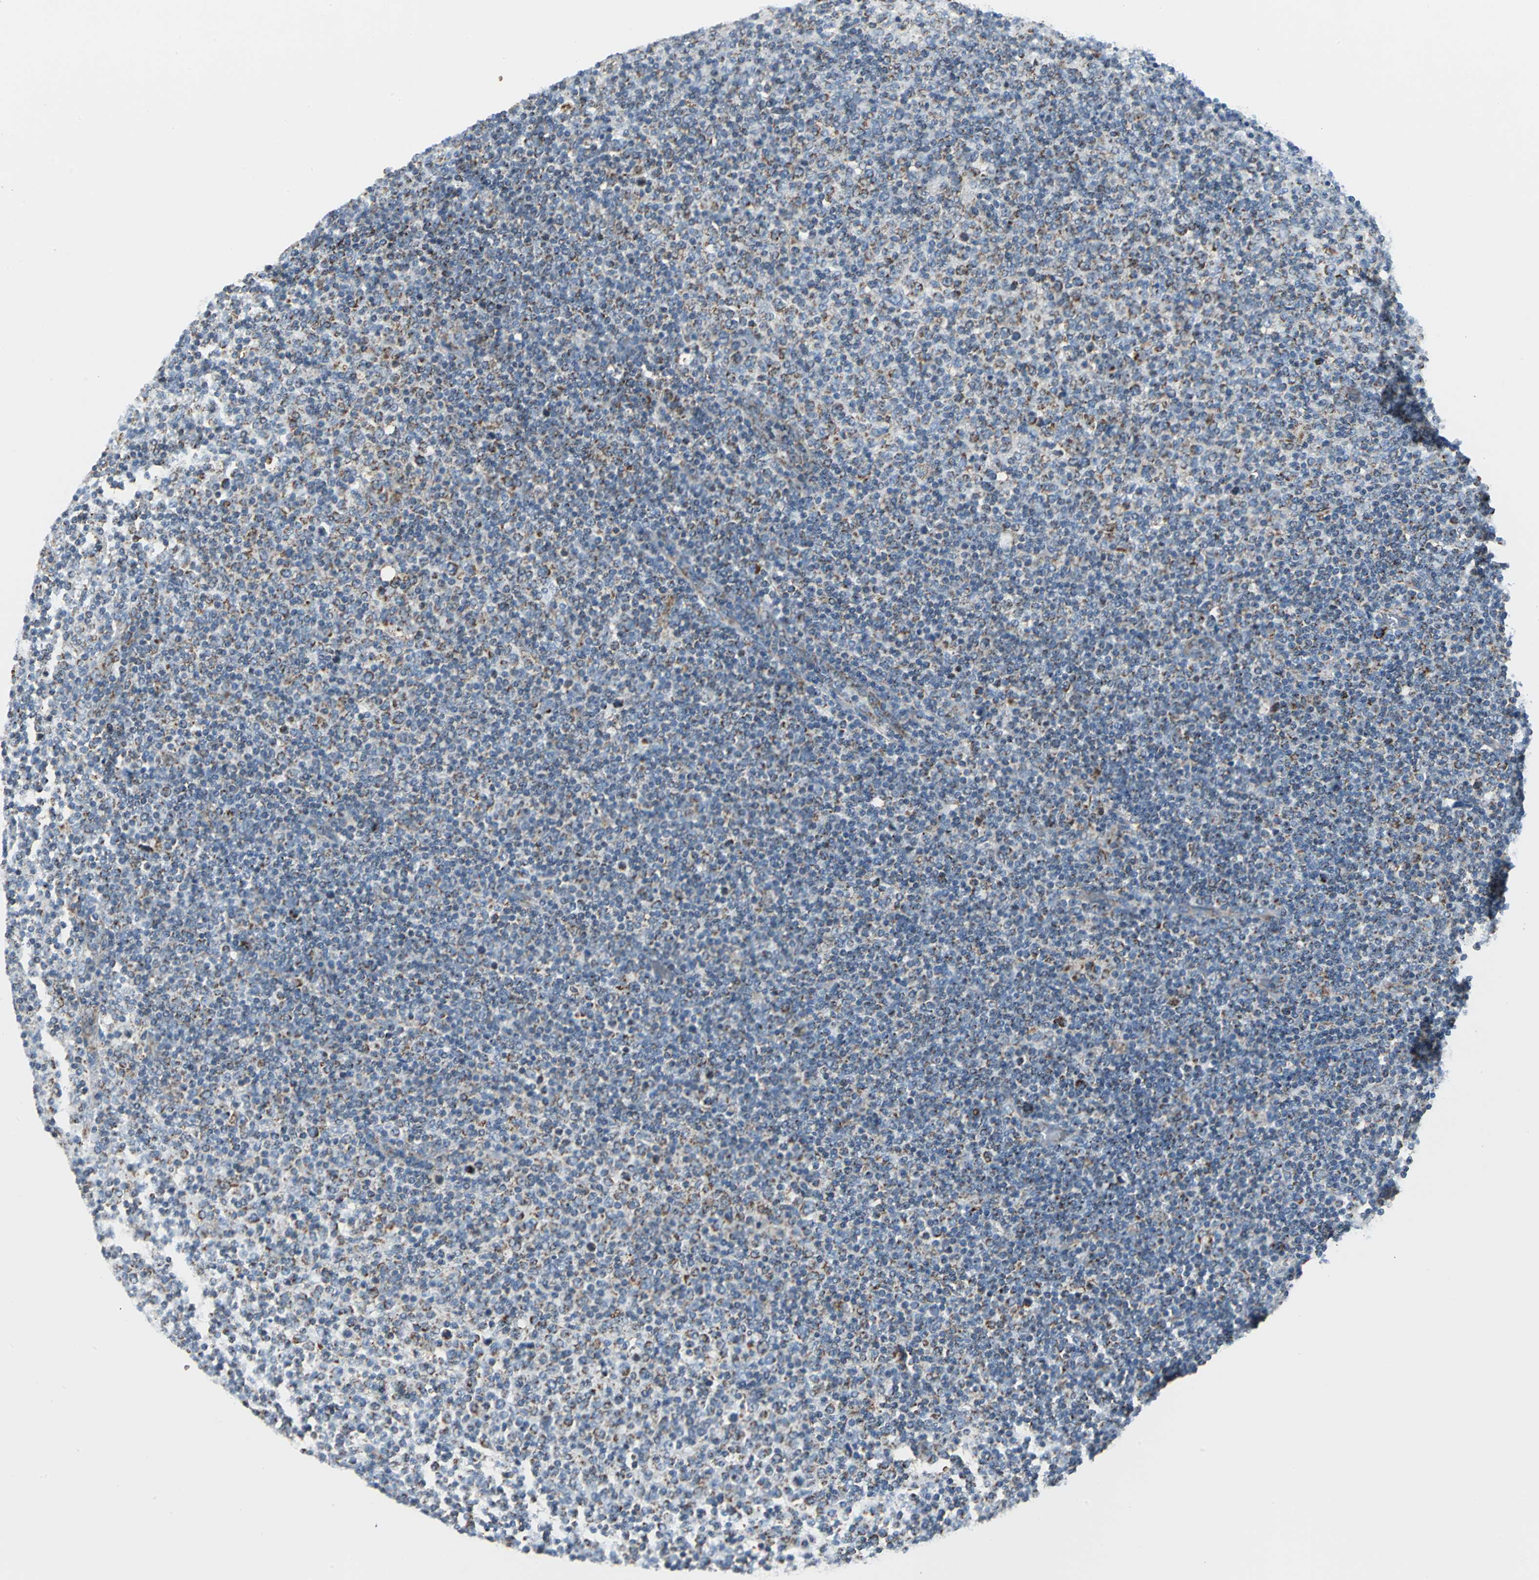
{"staining": {"intensity": "moderate", "quantity": "25%-75%", "location": "cytoplasmic/membranous"}, "tissue": "lymphoma", "cell_type": "Tumor cells", "image_type": "cancer", "snomed": [{"axis": "morphology", "description": "Malignant lymphoma, non-Hodgkin's type, Low grade"}, {"axis": "topography", "description": "Lymph node"}], "caption": "IHC staining of lymphoma, which displays medium levels of moderate cytoplasmic/membranous positivity in about 25%-75% of tumor cells indicating moderate cytoplasmic/membranous protein positivity. The staining was performed using DAB (3,3'-diaminobenzidine) (brown) for protein detection and nuclei were counterstained in hematoxylin (blue).", "gene": "NTRK1", "patient": {"sex": "male", "age": 70}}